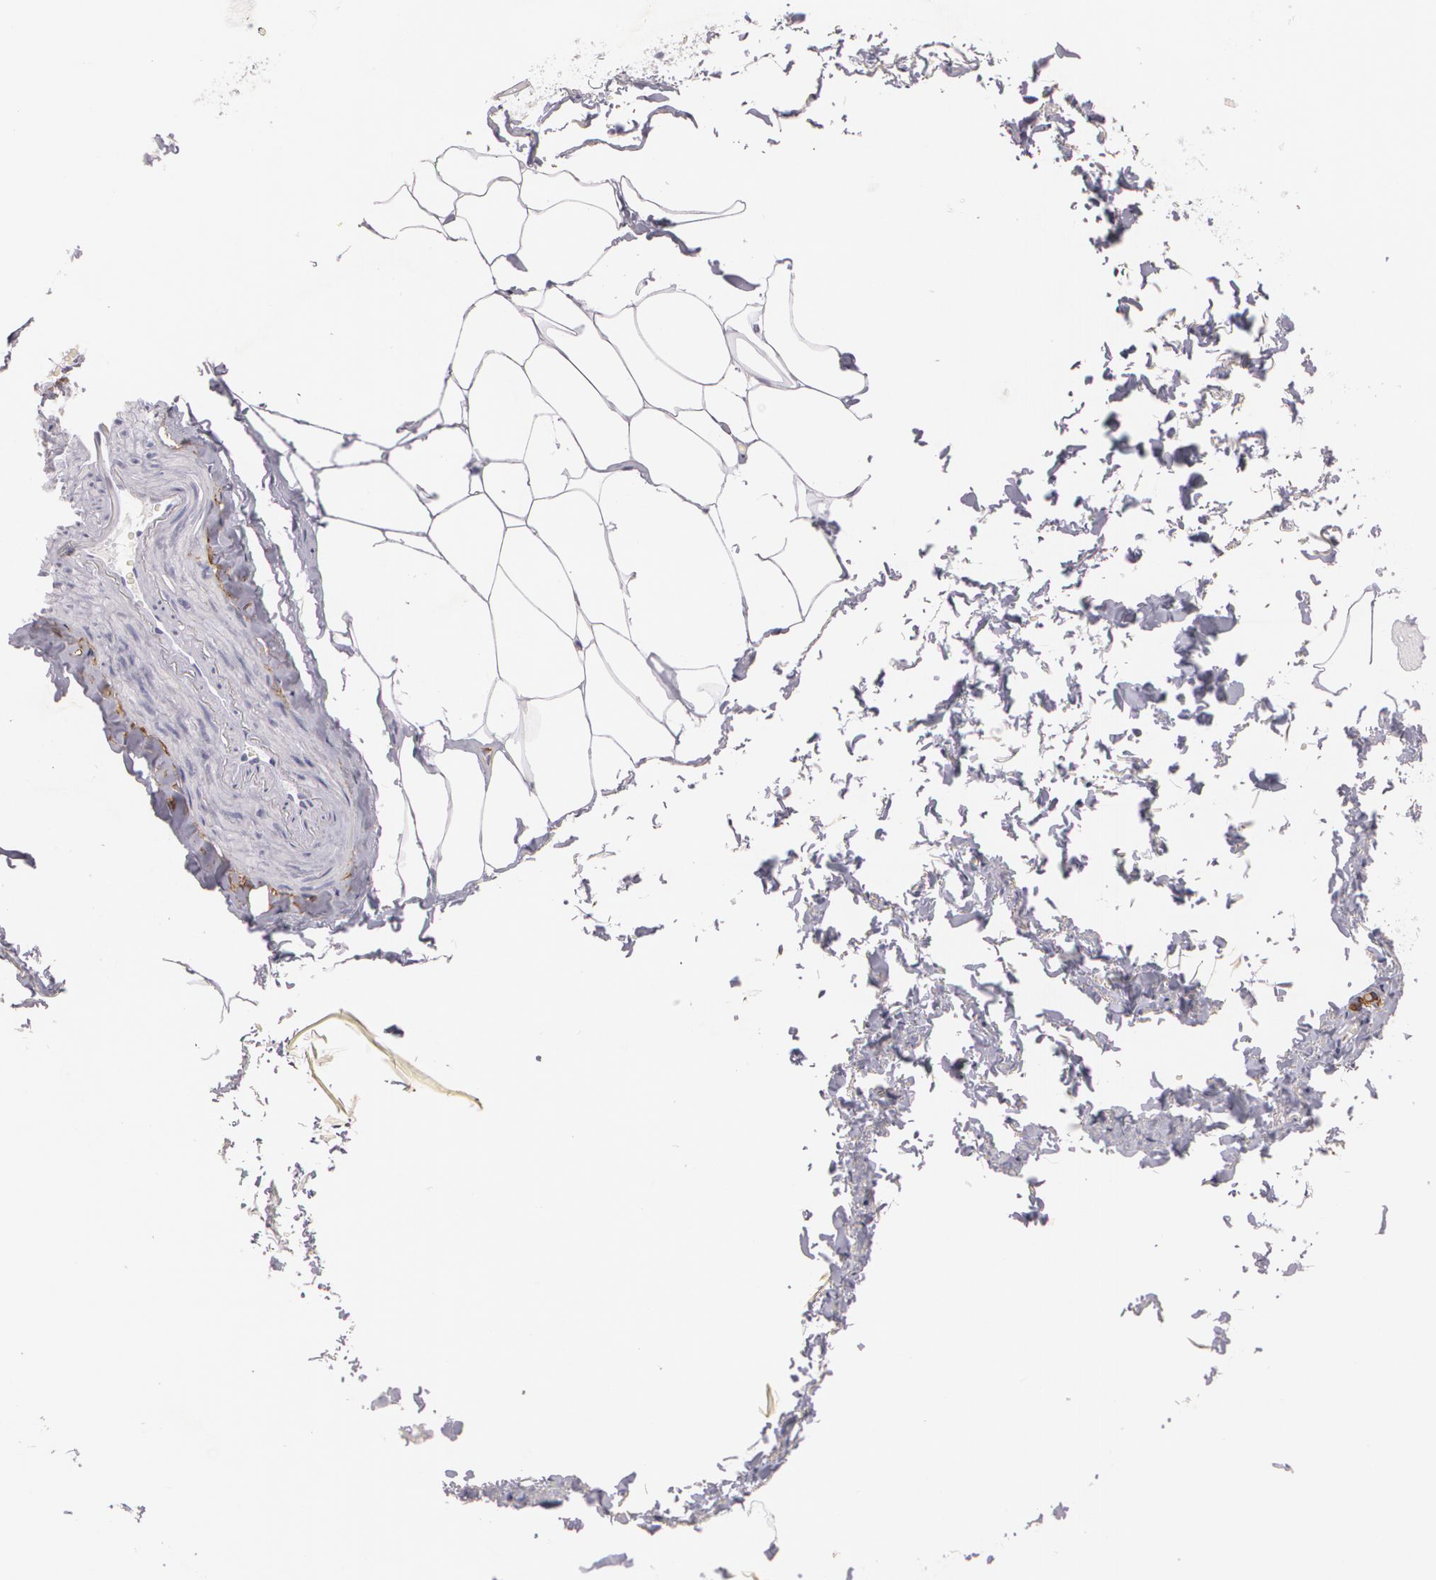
{"staining": {"intensity": "negative", "quantity": "none", "location": "none"}, "tissue": "adipose tissue", "cell_type": "Adipocytes", "image_type": "normal", "snomed": [{"axis": "morphology", "description": "Normal tissue, NOS"}, {"axis": "topography", "description": "Soft tissue"}, {"axis": "topography", "description": "Peripheral nerve tissue"}], "caption": "Immunohistochemistry (IHC) histopathology image of unremarkable human adipose tissue stained for a protein (brown), which exhibits no expression in adipocytes. (DAB immunohistochemistry (IHC), high magnification).", "gene": "NGFR", "patient": {"sex": "female", "age": 68}}